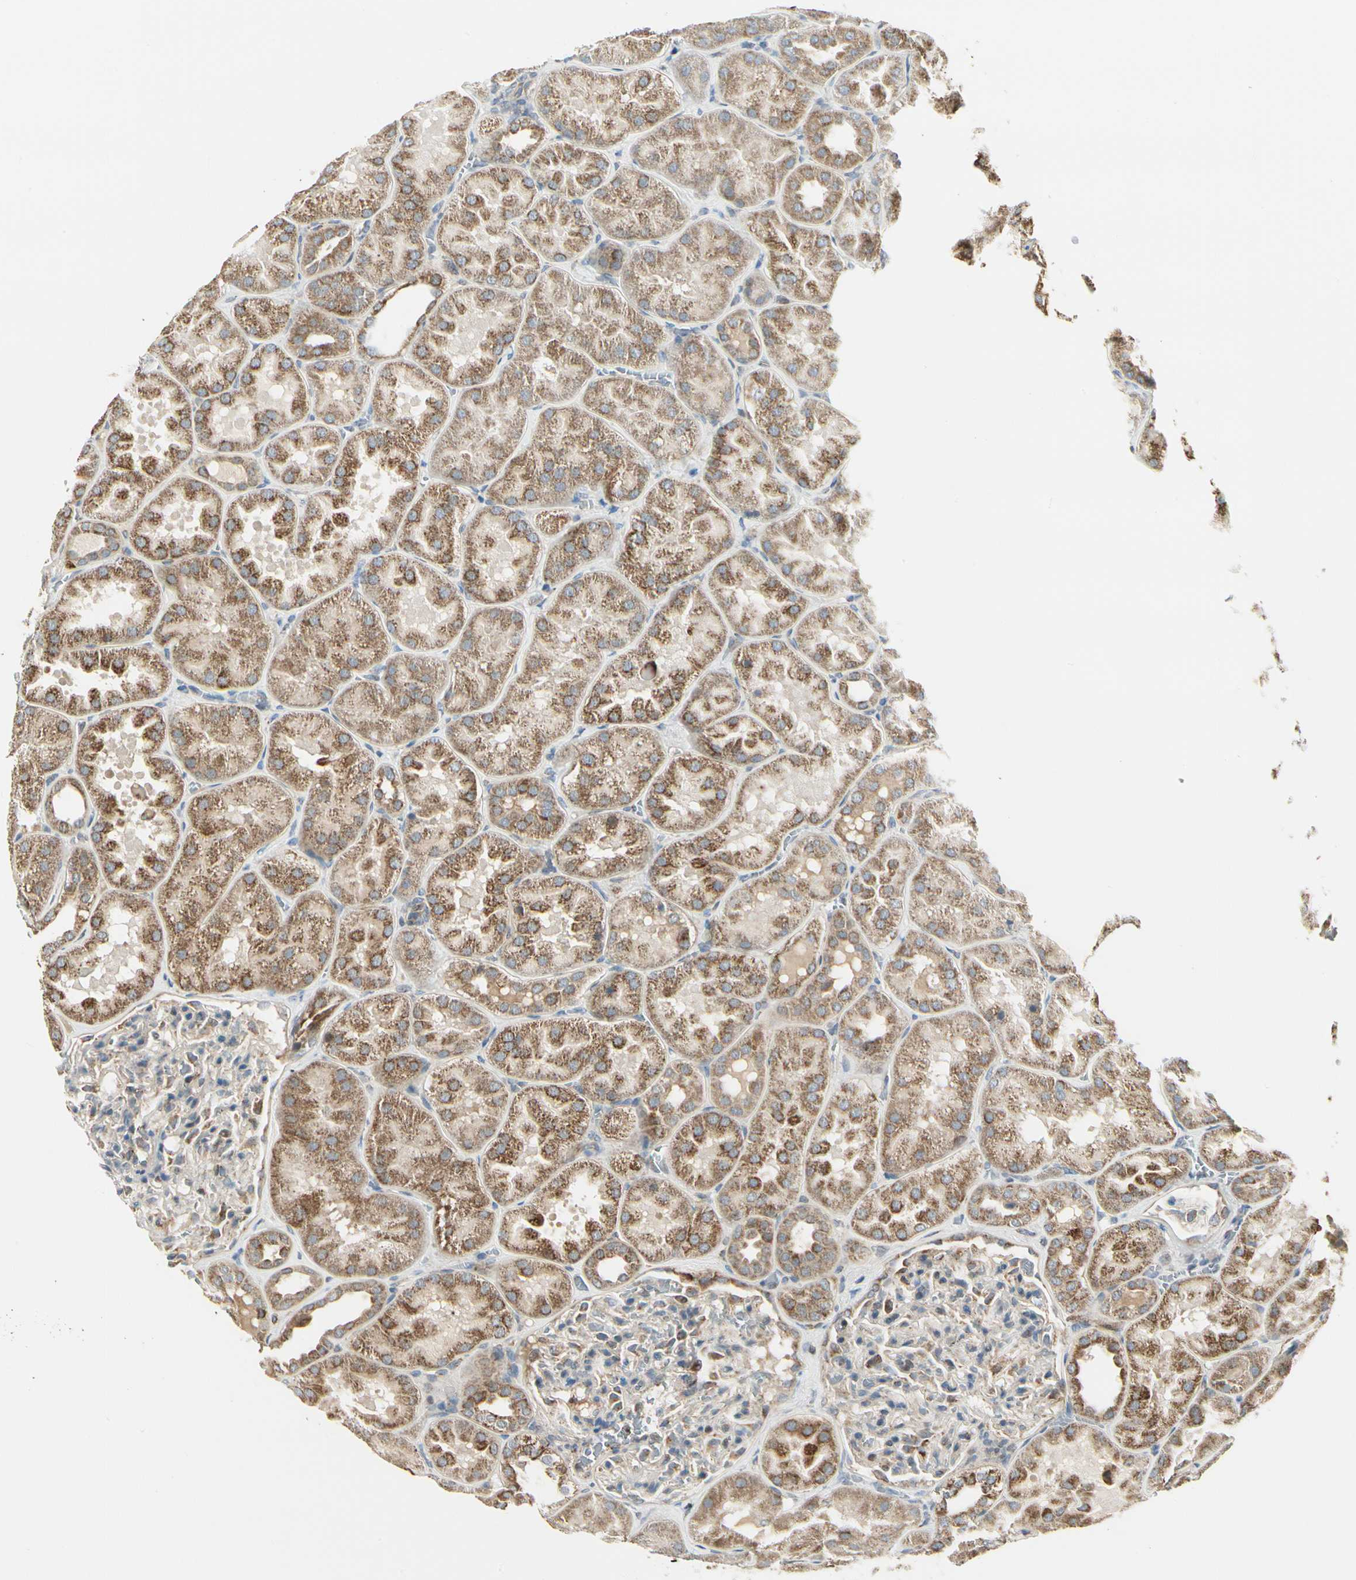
{"staining": {"intensity": "weak", "quantity": "25%-75%", "location": "cytoplasmic/membranous"}, "tissue": "kidney", "cell_type": "Cells in glomeruli", "image_type": "normal", "snomed": [{"axis": "morphology", "description": "Normal tissue, NOS"}, {"axis": "topography", "description": "Kidney"}], "caption": "Cells in glomeruli exhibit low levels of weak cytoplasmic/membranous staining in approximately 25%-75% of cells in benign human kidney.", "gene": "ANKS6", "patient": {"sex": "male", "age": 28}}